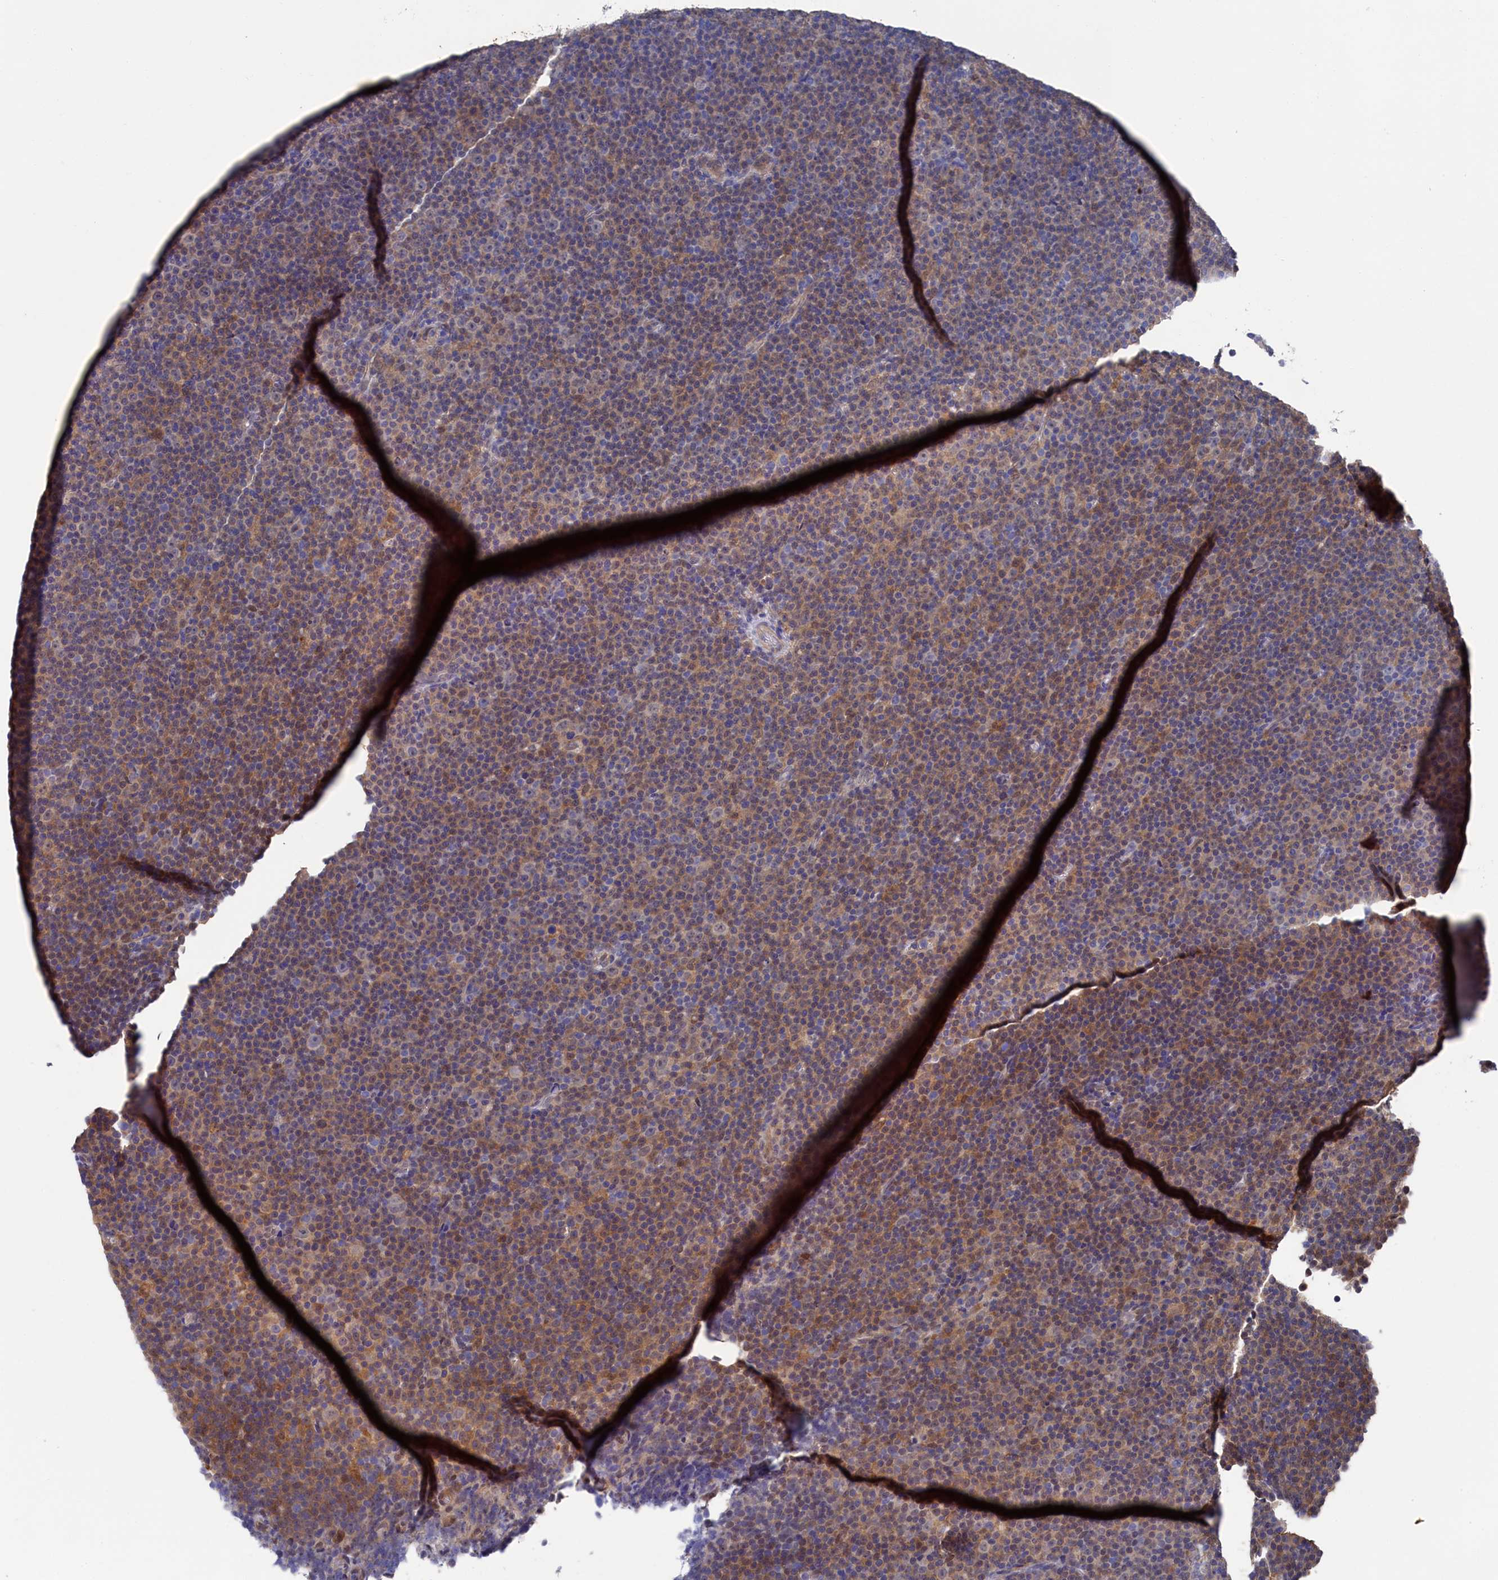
{"staining": {"intensity": "weak", "quantity": "<25%", "location": "cytoplasmic/membranous"}, "tissue": "lymphoma", "cell_type": "Tumor cells", "image_type": "cancer", "snomed": [{"axis": "morphology", "description": "Malignant lymphoma, non-Hodgkin's type, Low grade"}, {"axis": "topography", "description": "Lymph node"}], "caption": "Immunohistochemistry (IHC) photomicrograph of malignant lymphoma, non-Hodgkin's type (low-grade) stained for a protein (brown), which demonstrates no staining in tumor cells.", "gene": "RNH1", "patient": {"sex": "female", "age": 67}}